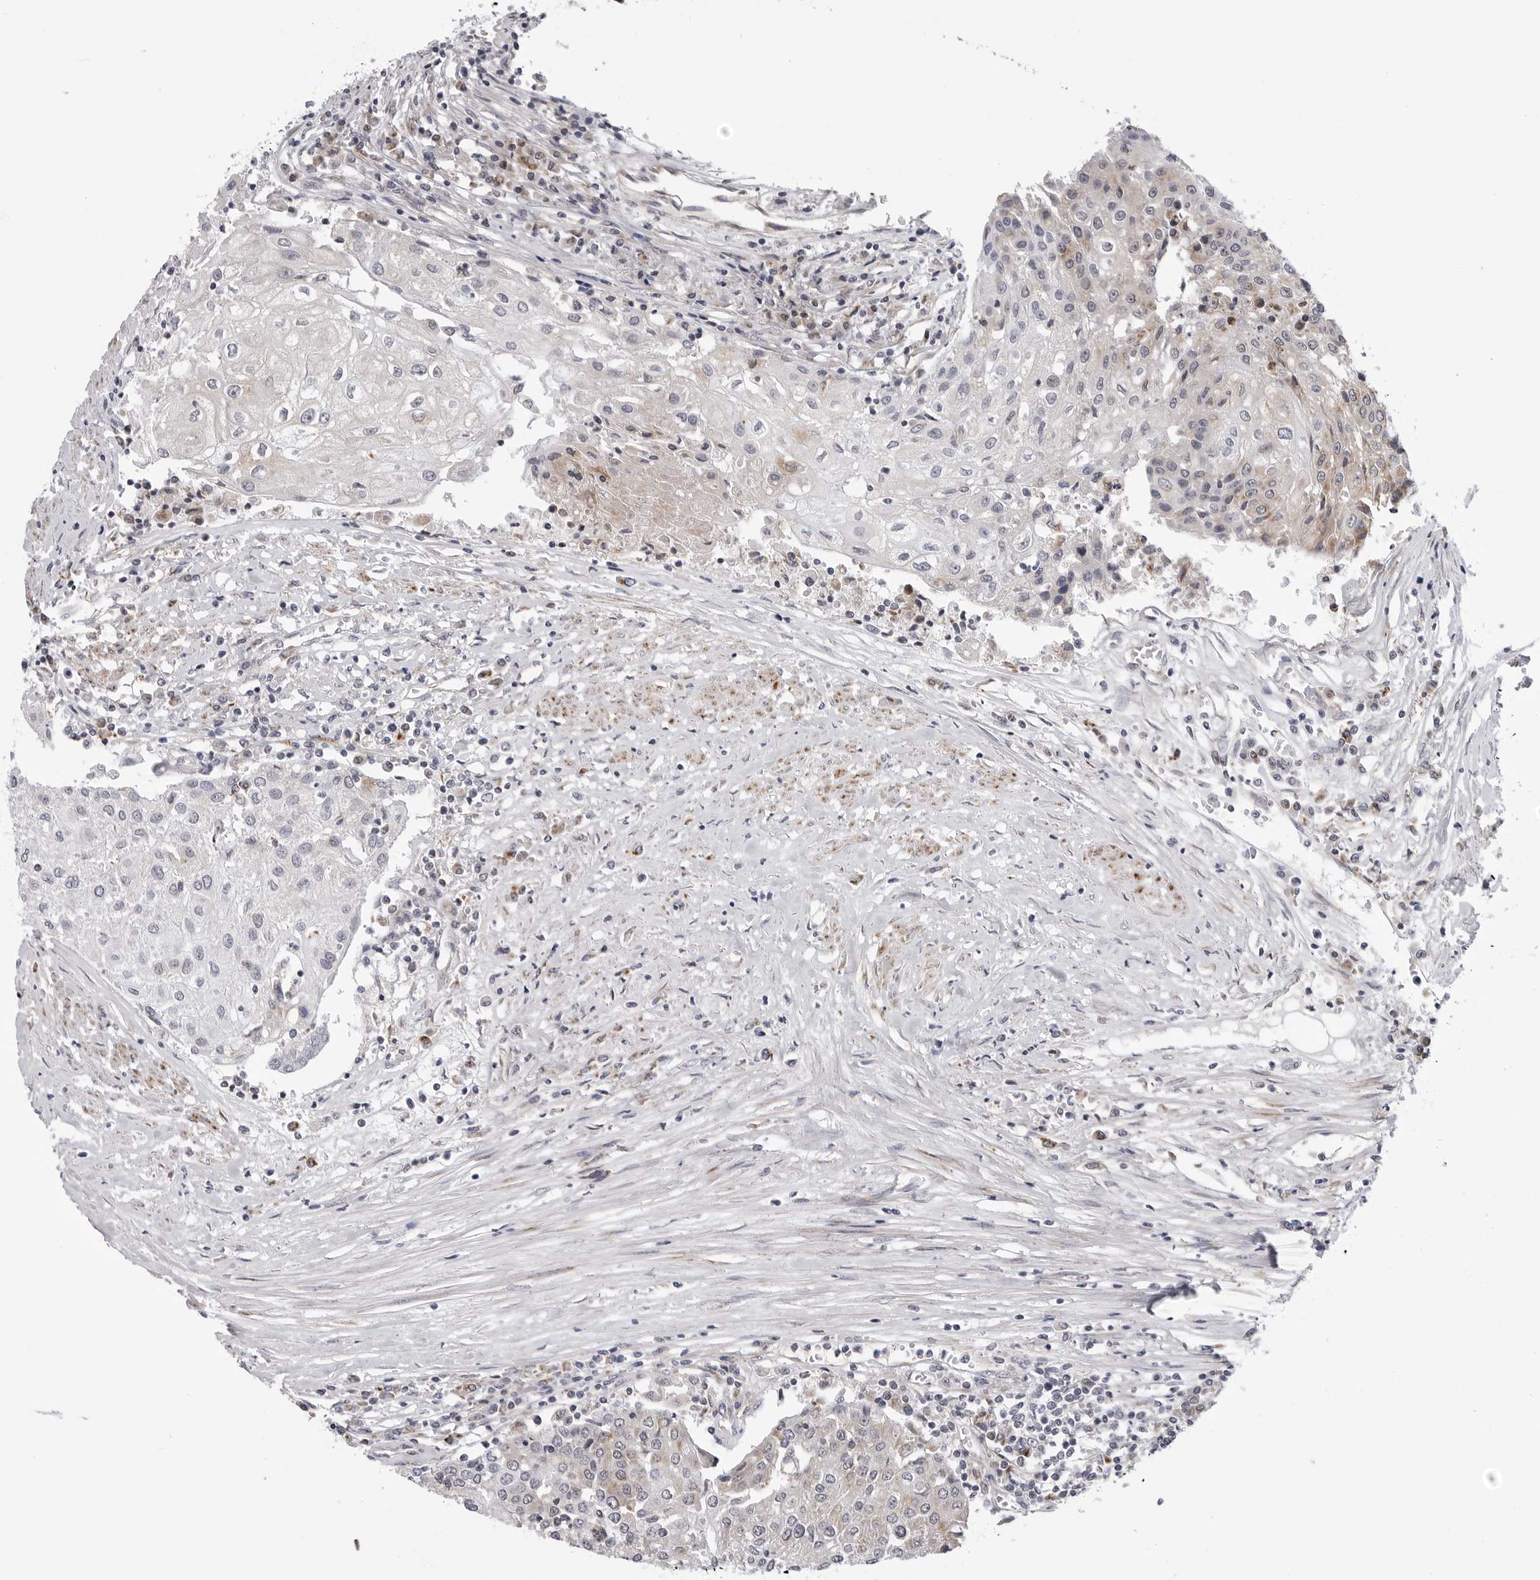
{"staining": {"intensity": "moderate", "quantity": "25%-75%", "location": "cytoplasmic/membranous"}, "tissue": "urothelial cancer", "cell_type": "Tumor cells", "image_type": "cancer", "snomed": [{"axis": "morphology", "description": "Urothelial carcinoma, High grade"}, {"axis": "topography", "description": "Urinary bladder"}], "caption": "This micrograph shows high-grade urothelial carcinoma stained with immunohistochemistry to label a protein in brown. The cytoplasmic/membranous of tumor cells show moderate positivity for the protein. Nuclei are counter-stained blue.", "gene": "CDK20", "patient": {"sex": "female", "age": 85}}